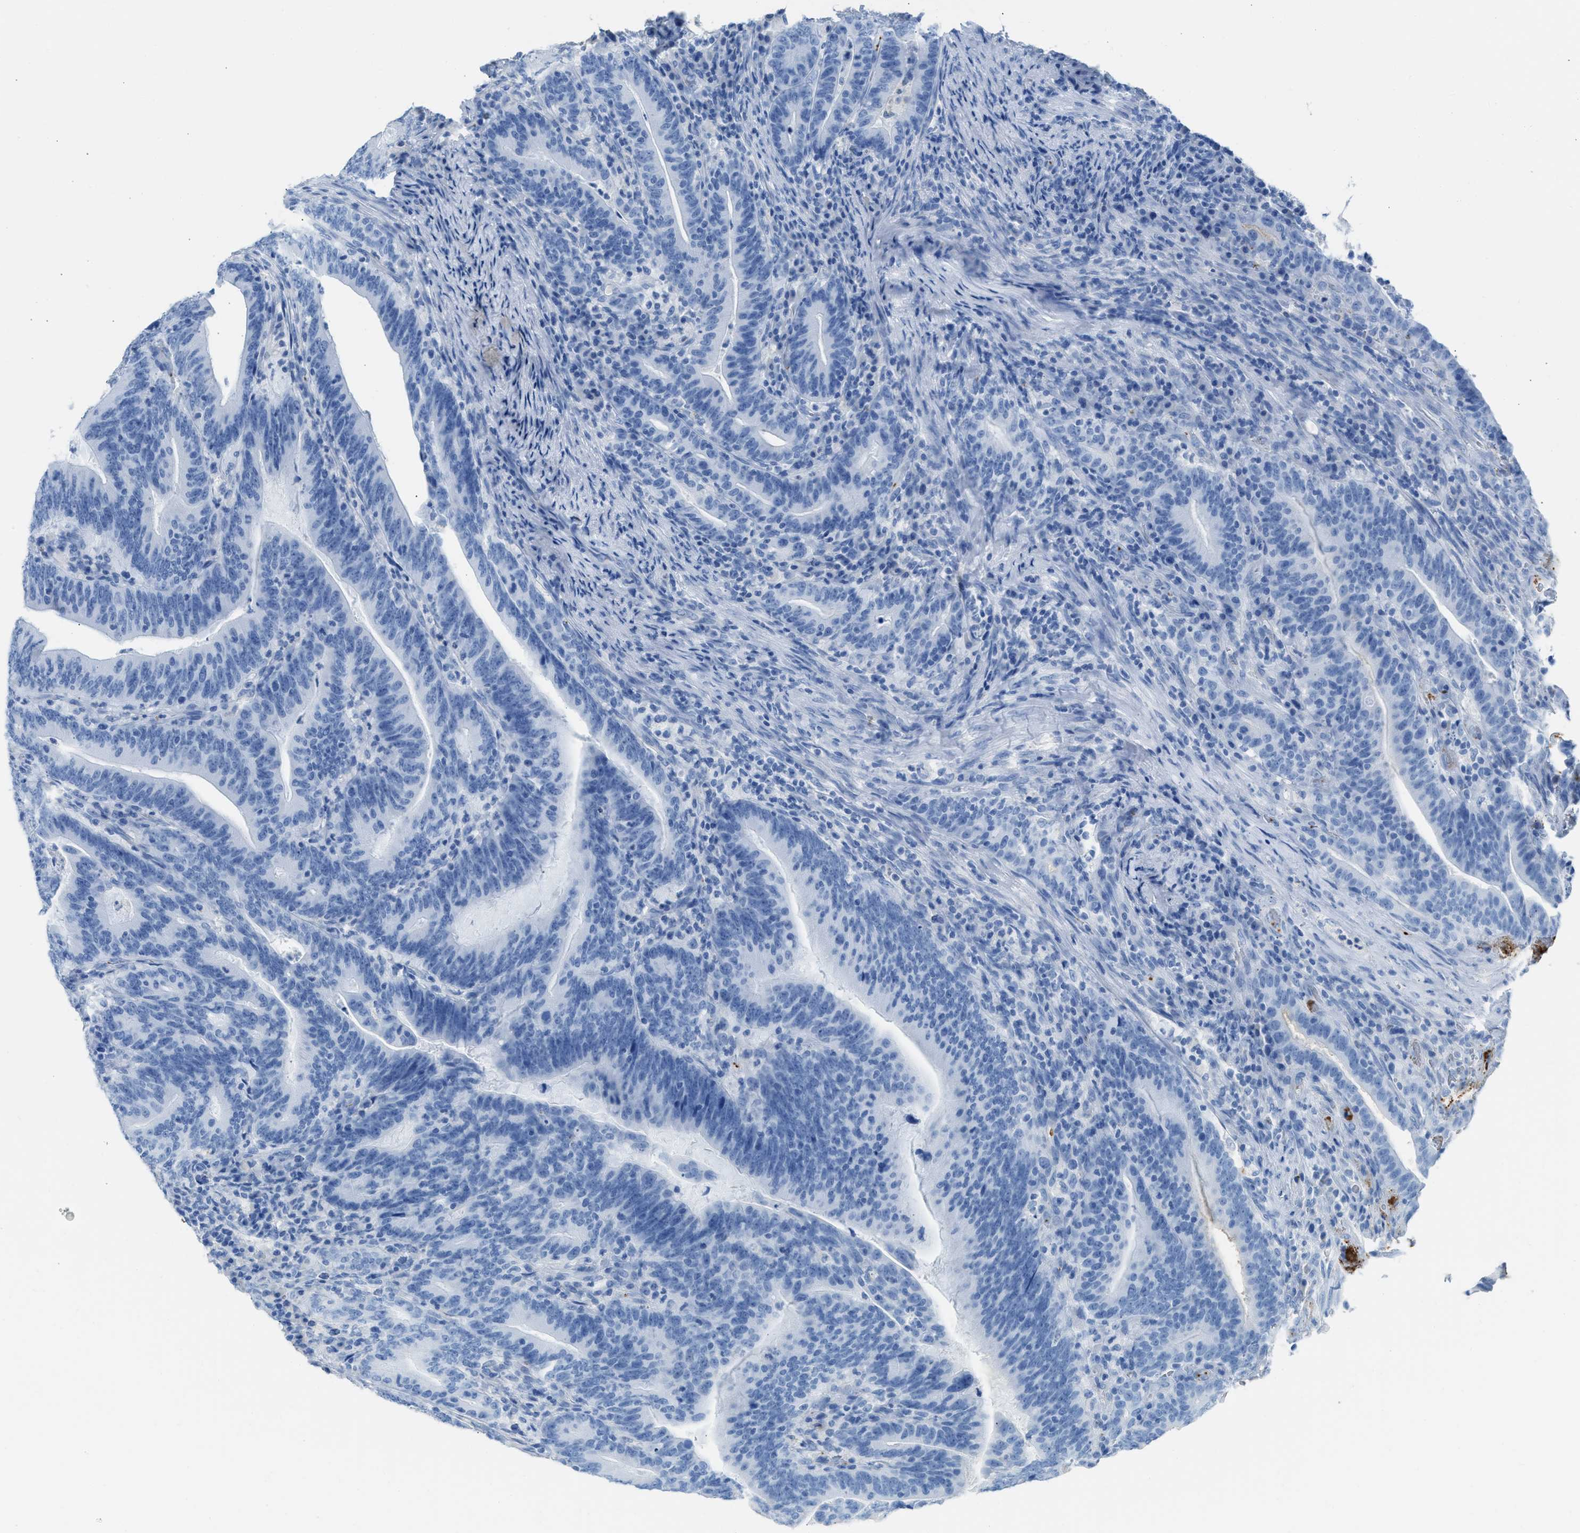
{"staining": {"intensity": "negative", "quantity": "none", "location": "none"}, "tissue": "colorectal cancer", "cell_type": "Tumor cells", "image_type": "cancer", "snomed": [{"axis": "morphology", "description": "Adenocarcinoma, NOS"}, {"axis": "topography", "description": "Colon"}], "caption": "Histopathology image shows no protein staining in tumor cells of colorectal cancer tissue. Nuclei are stained in blue.", "gene": "FAIM2", "patient": {"sex": "female", "age": 66}}